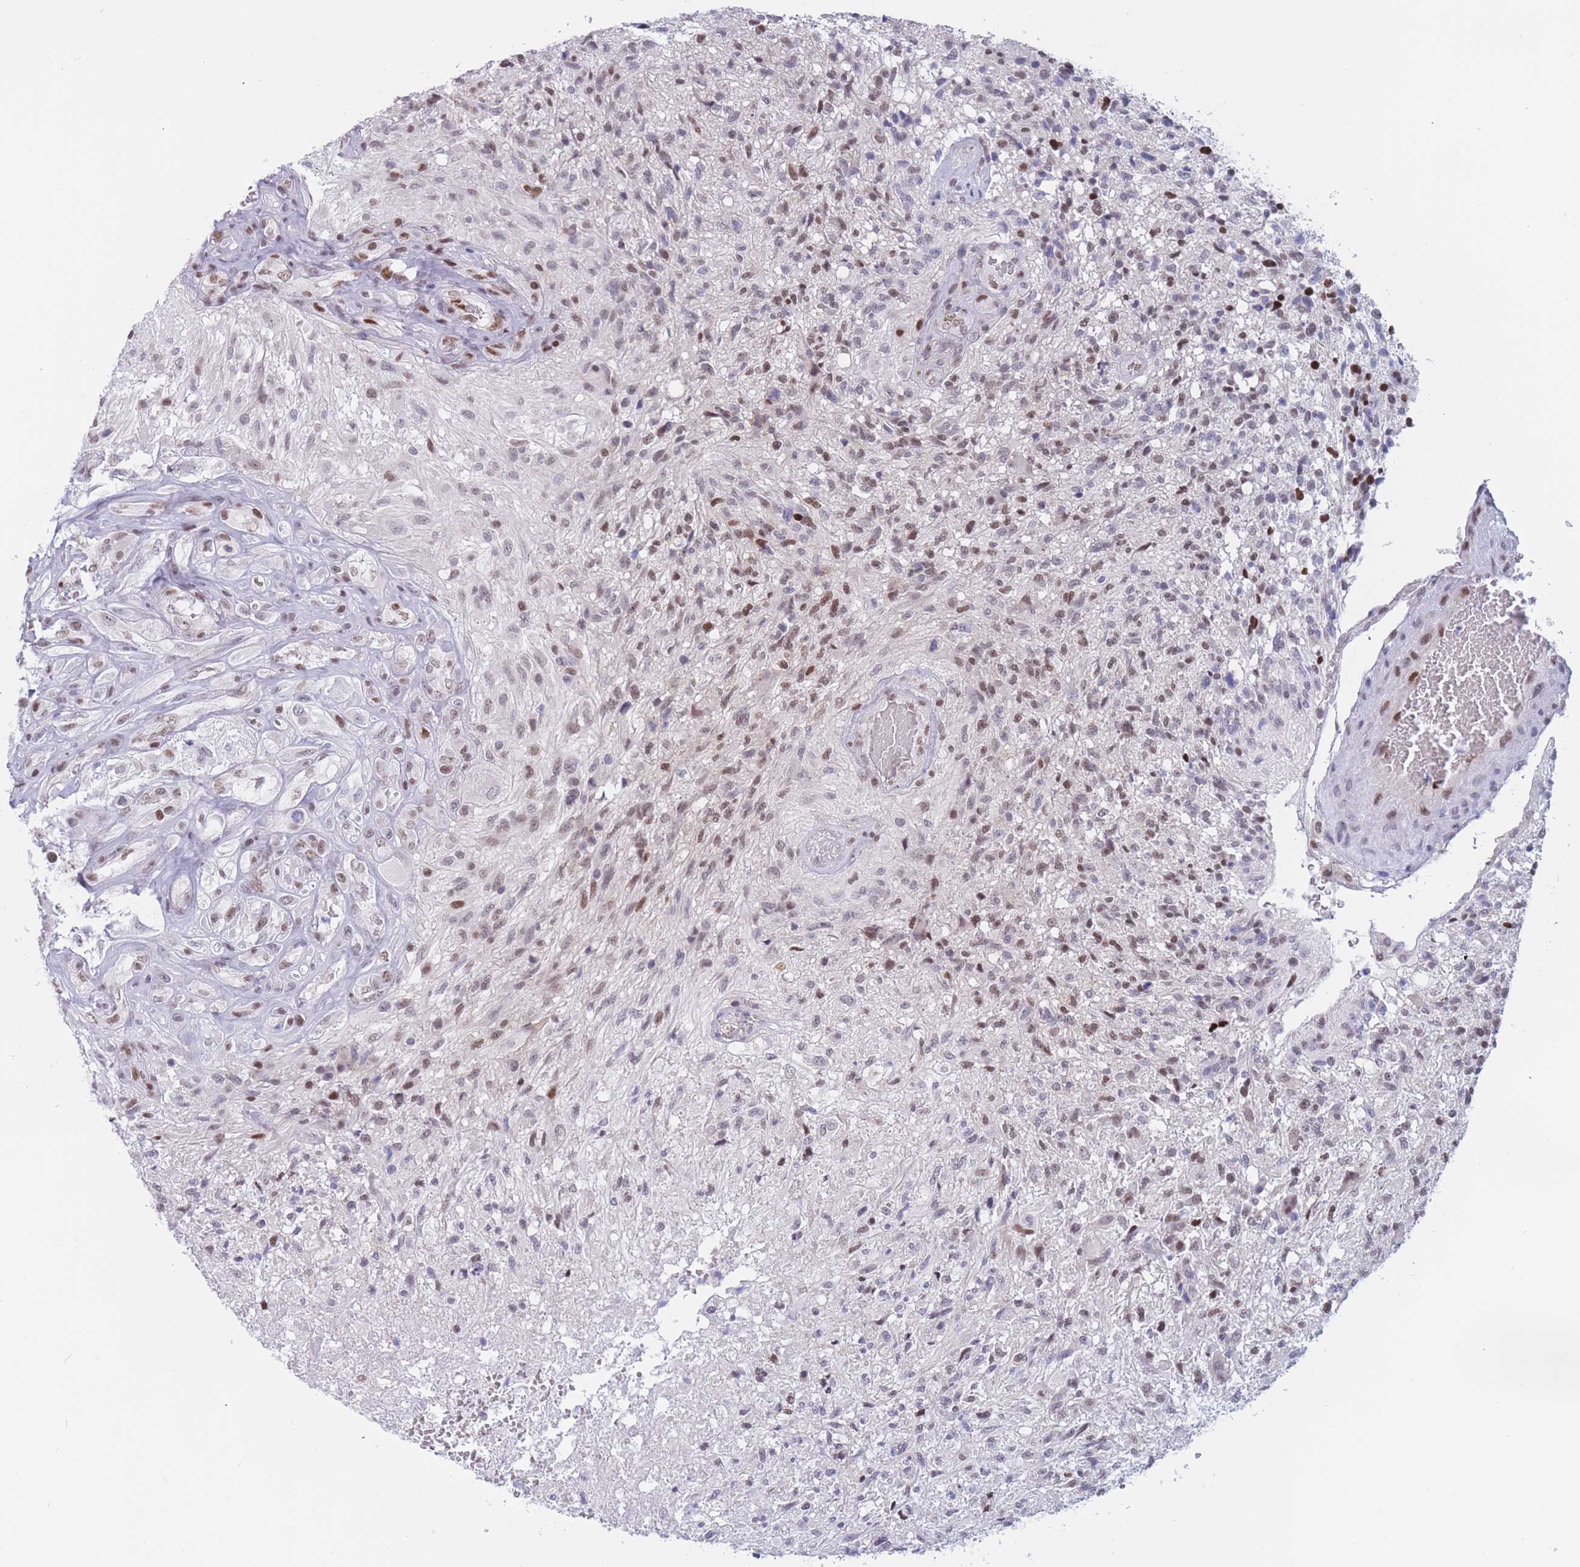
{"staining": {"intensity": "moderate", "quantity": "25%-75%", "location": "nuclear"}, "tissue": "glioma", "cell_type": "Tumor cells", "image_type": "cancer", "snomed": [{"axis": "morphology", "description": "Glioma, malignant, High grade"}, {"axis": "topography", "description": "Brain"}], "caption": "This photomicrograph reveals immunohistochemistry staining of malignant high-grade glioma, with medium moderate nuclear expression in about 25%-75% of tumor cells.", "gene": "NASP", "patient": {"sex": "male", "age": 56}}